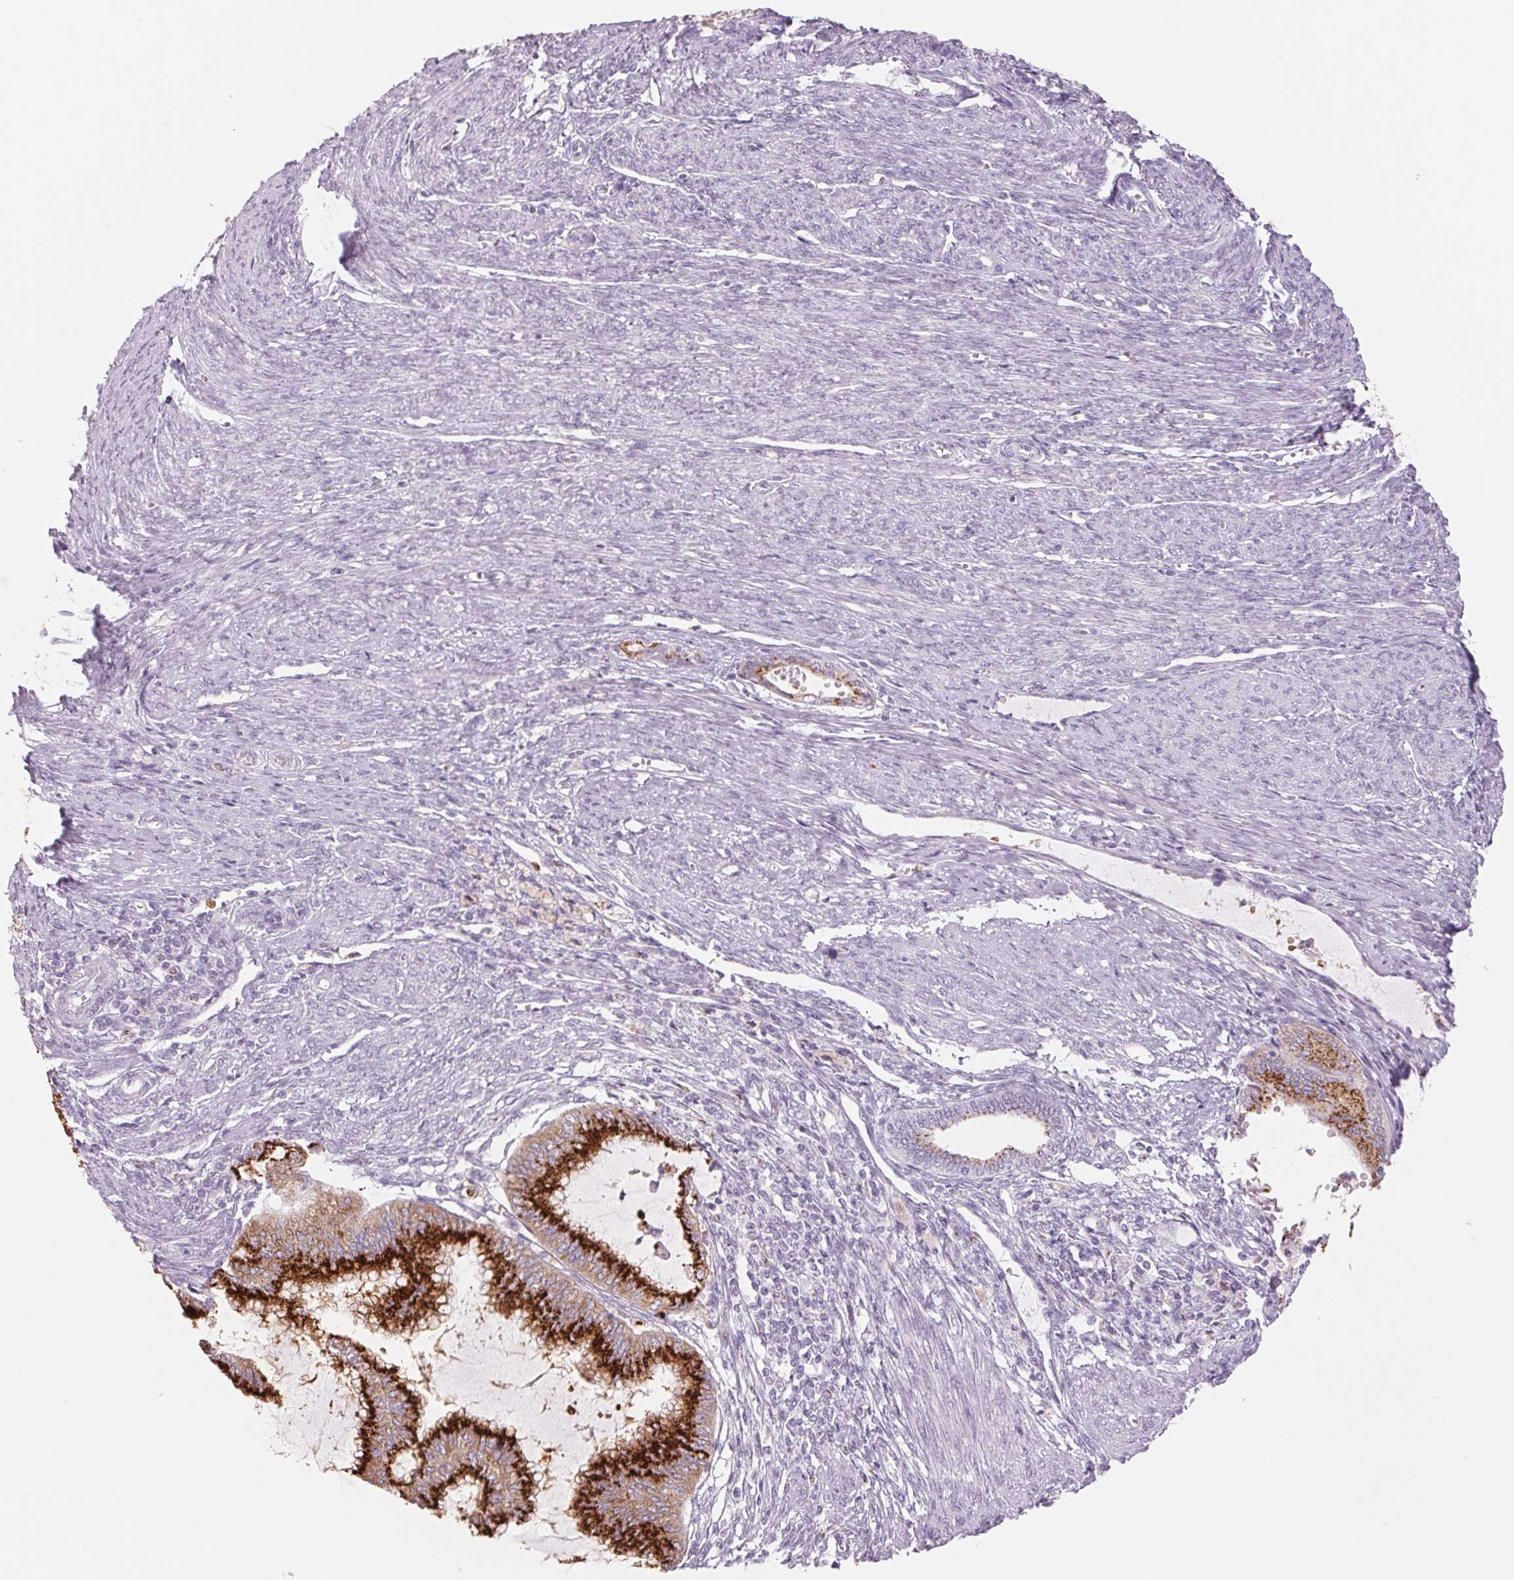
{"staining": {"intensity": "strong", "quantity": ">75%", "location": "cytoplasmic/membranous"}, "tissue": "endometrial cancer", "cell_type": "Tumor cells", "image_type": "cancer", "snomed": [{"axis": "morphology", "description": "Adenocarcinoma, NOS"}, {"axis": "topography", "description": "Endometrium"}], "caption": "Human endometrial adenocarcinoma stained with a brown dye shows strong cytoplasmic/membranous positive staining in approximately >75% of tumor cells.", "gene": "GALNT7", "patient": {"sex": "female", "age": 79}}